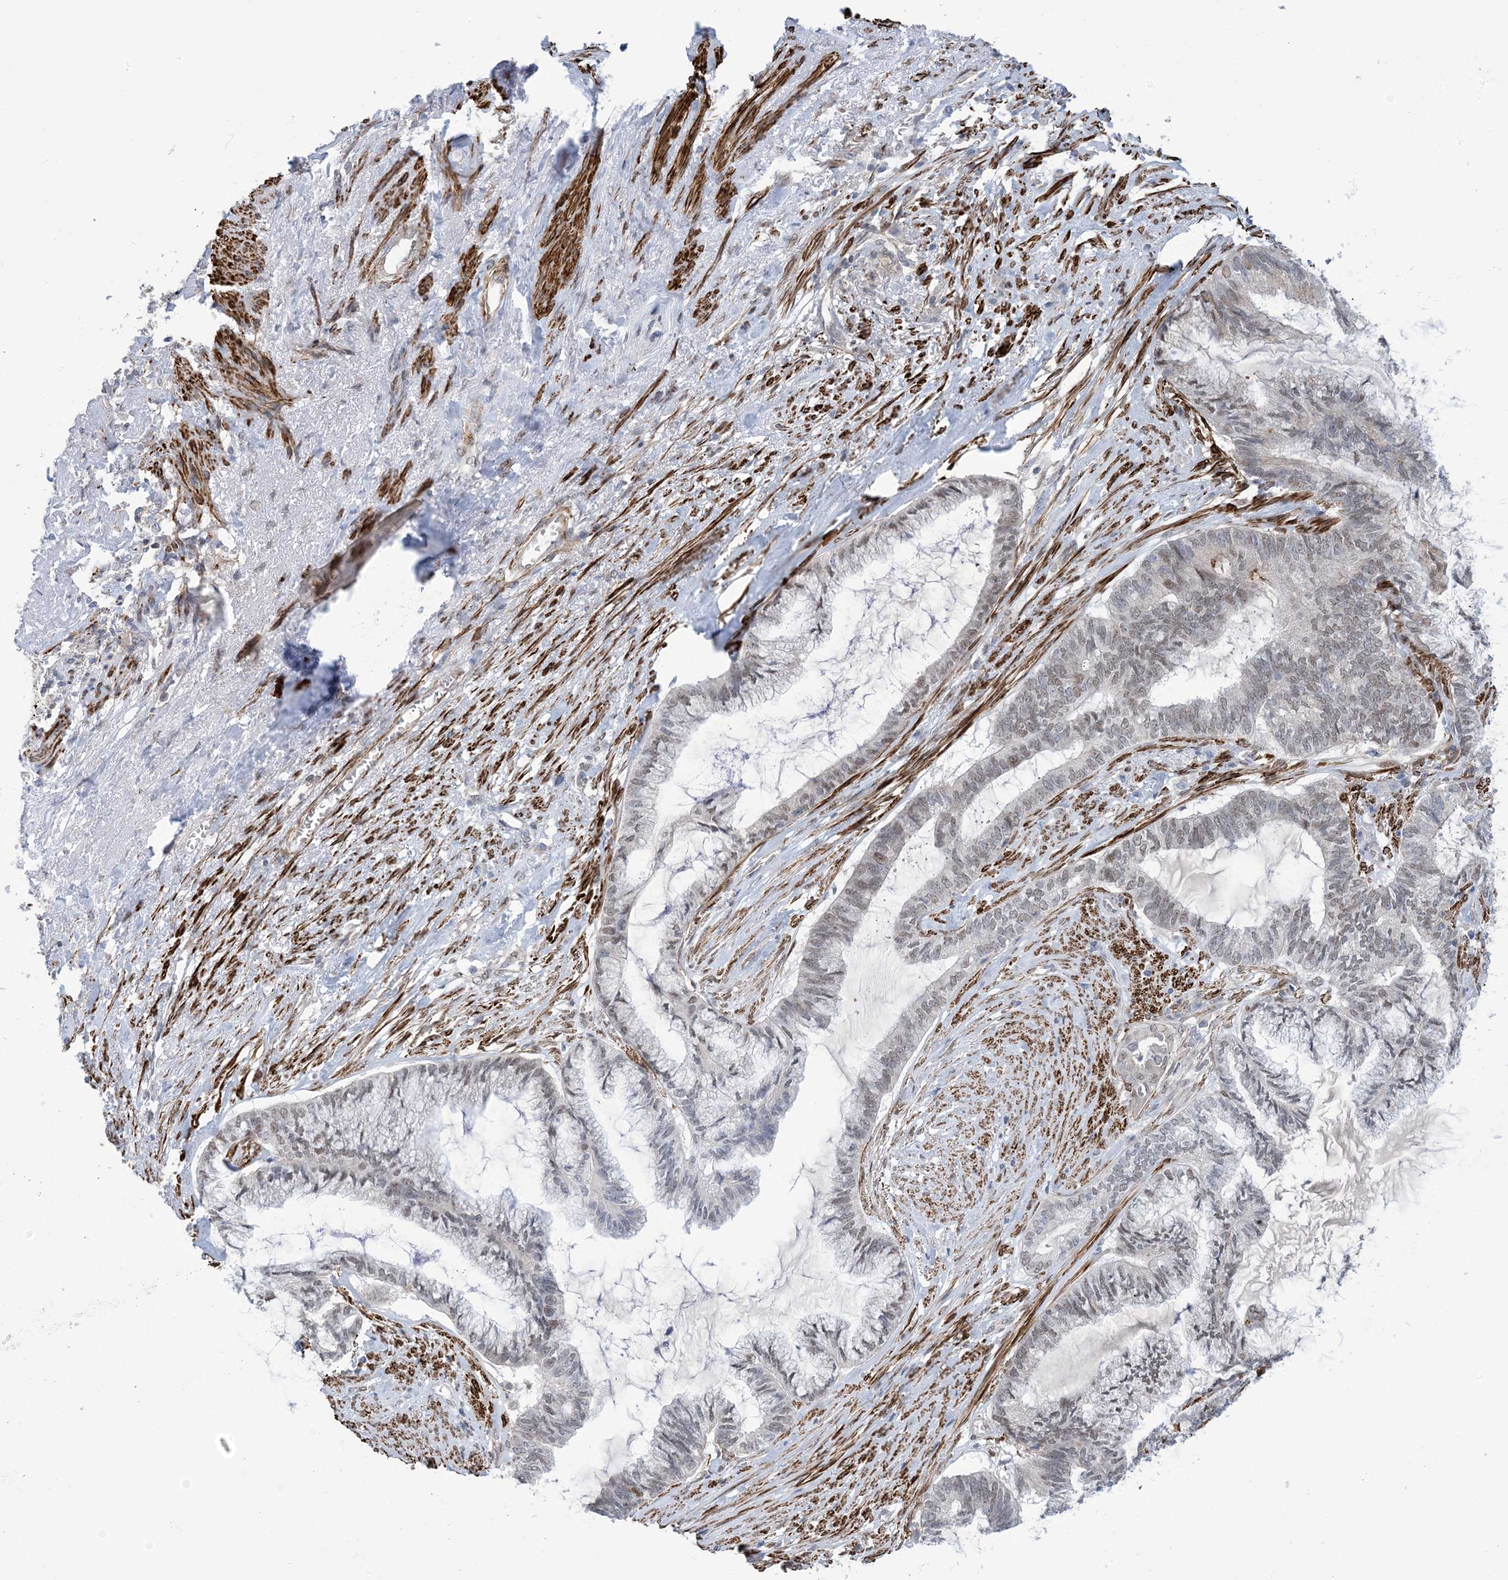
{"staining": {"intensity": "weak", "quantity": "25%-75%", "location": "nuclear"}, "tissue": "endometrial cancer", "cell_type": "Tumor cells", "image_type": "cancer", "snomed": [{"axis": "morphology", "description": "Adenocarcinoma, NOS"}, {"axis": "topography", "description": "Endometrium"}], "caption": "Endometrial adenocarcinoma was stained to show a protein in brown. There is low levels of weak nuclear expression in approximately 25%-75% of tumor cells.", "gene": "ZNF8", "patient": {"sex": "female", "age": 86}}